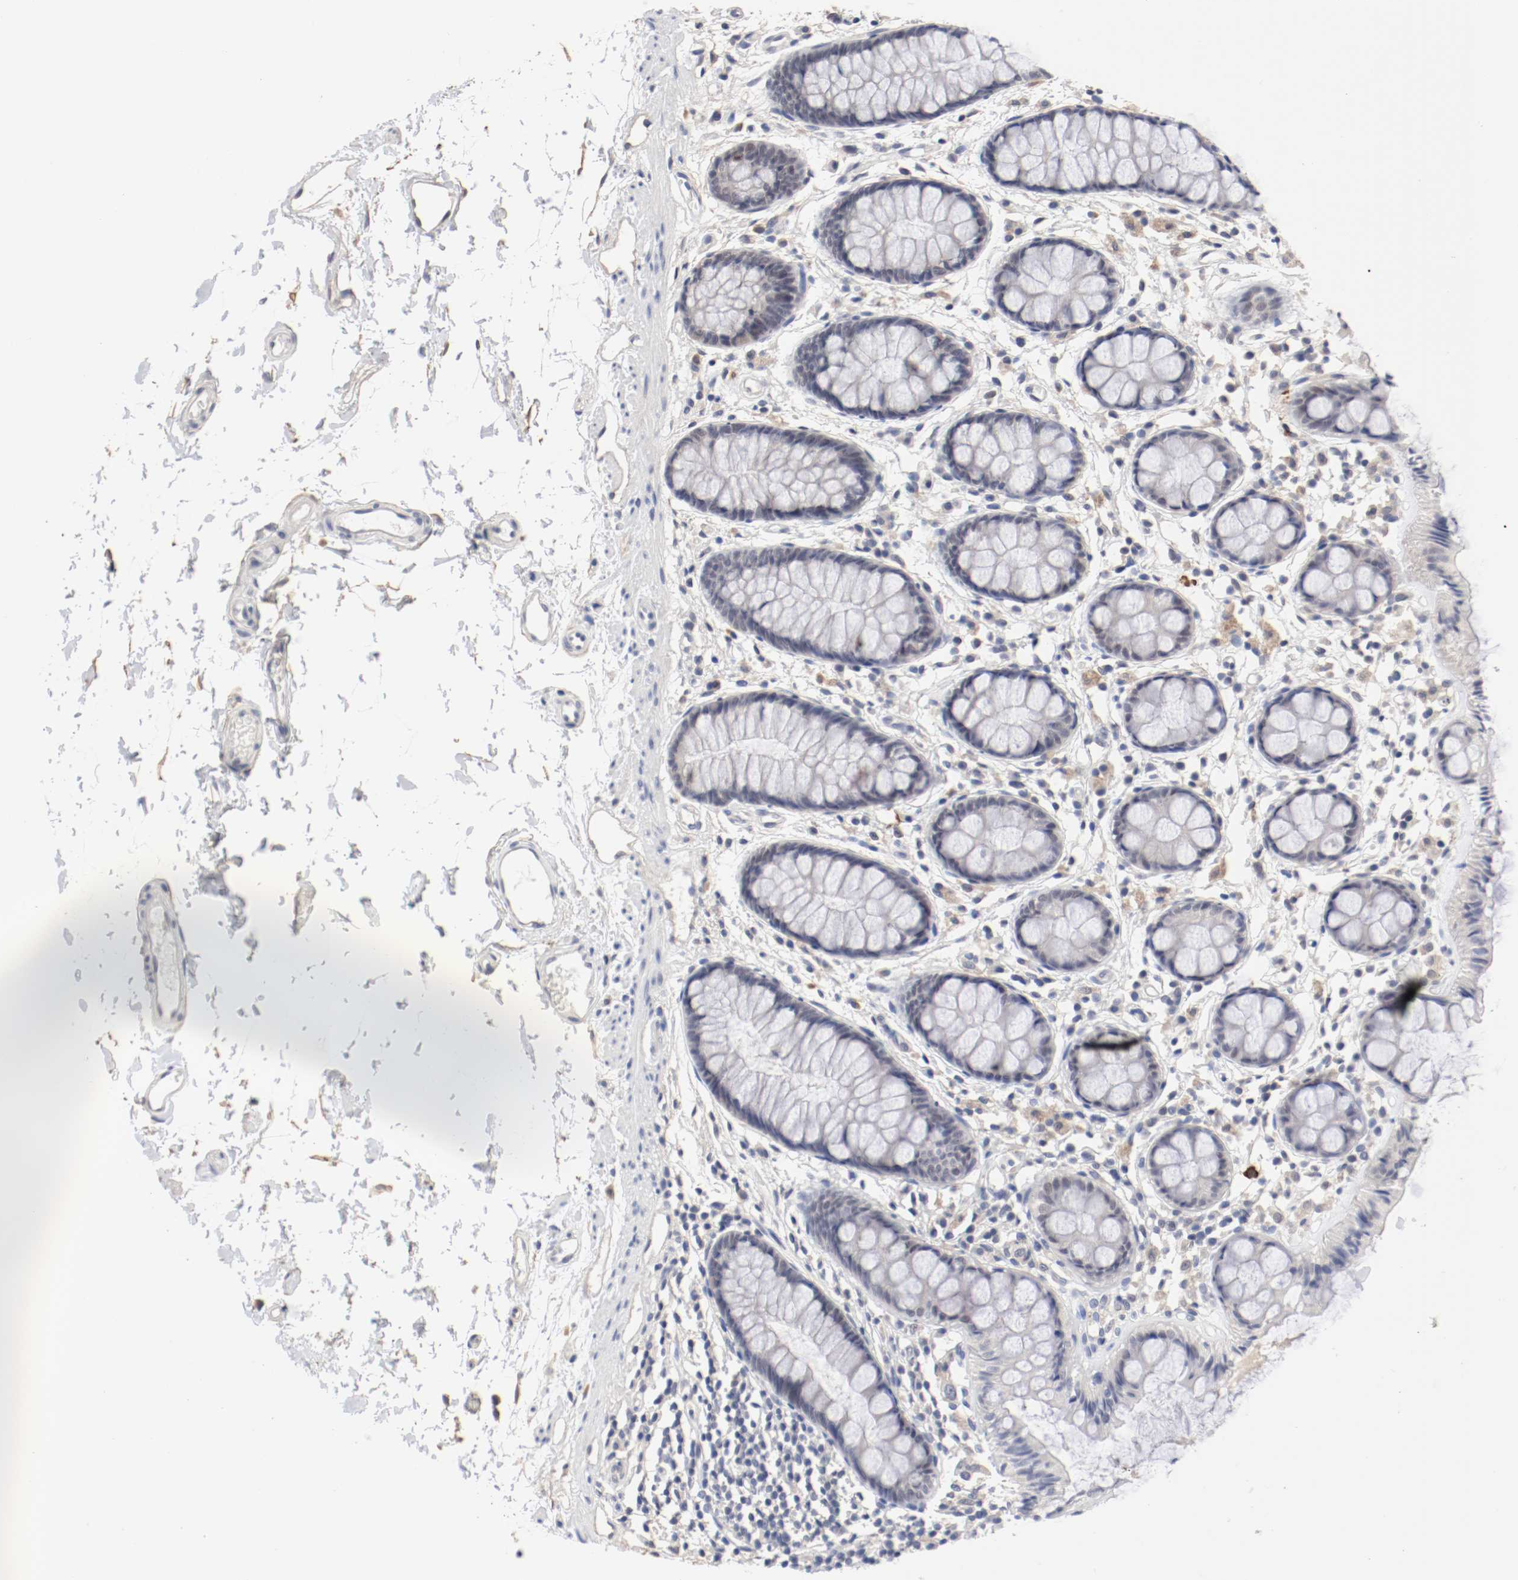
{"staining": {"intensity": "weak", "quantity": "<25%", "location": "nuclear"}, "tissue": "rectum", "cell_type": "Glandular cells", "image_type": "normal", "snomed": [{"axis": "morphology", "description": "Normal tissue, NOS"}, {"axis": "topography", "description": "Rectum"}], "caption": "DAB immunohistochemical staining of unremarkable human rectum shows no significant expression in glandular cells. (DAB (3,3'-diaminobenzidine) IHC visualized using brightfield microscopy, high magnification).", "gene": "ANKLE2", "patient": {"sex": "female", "age": 66}}